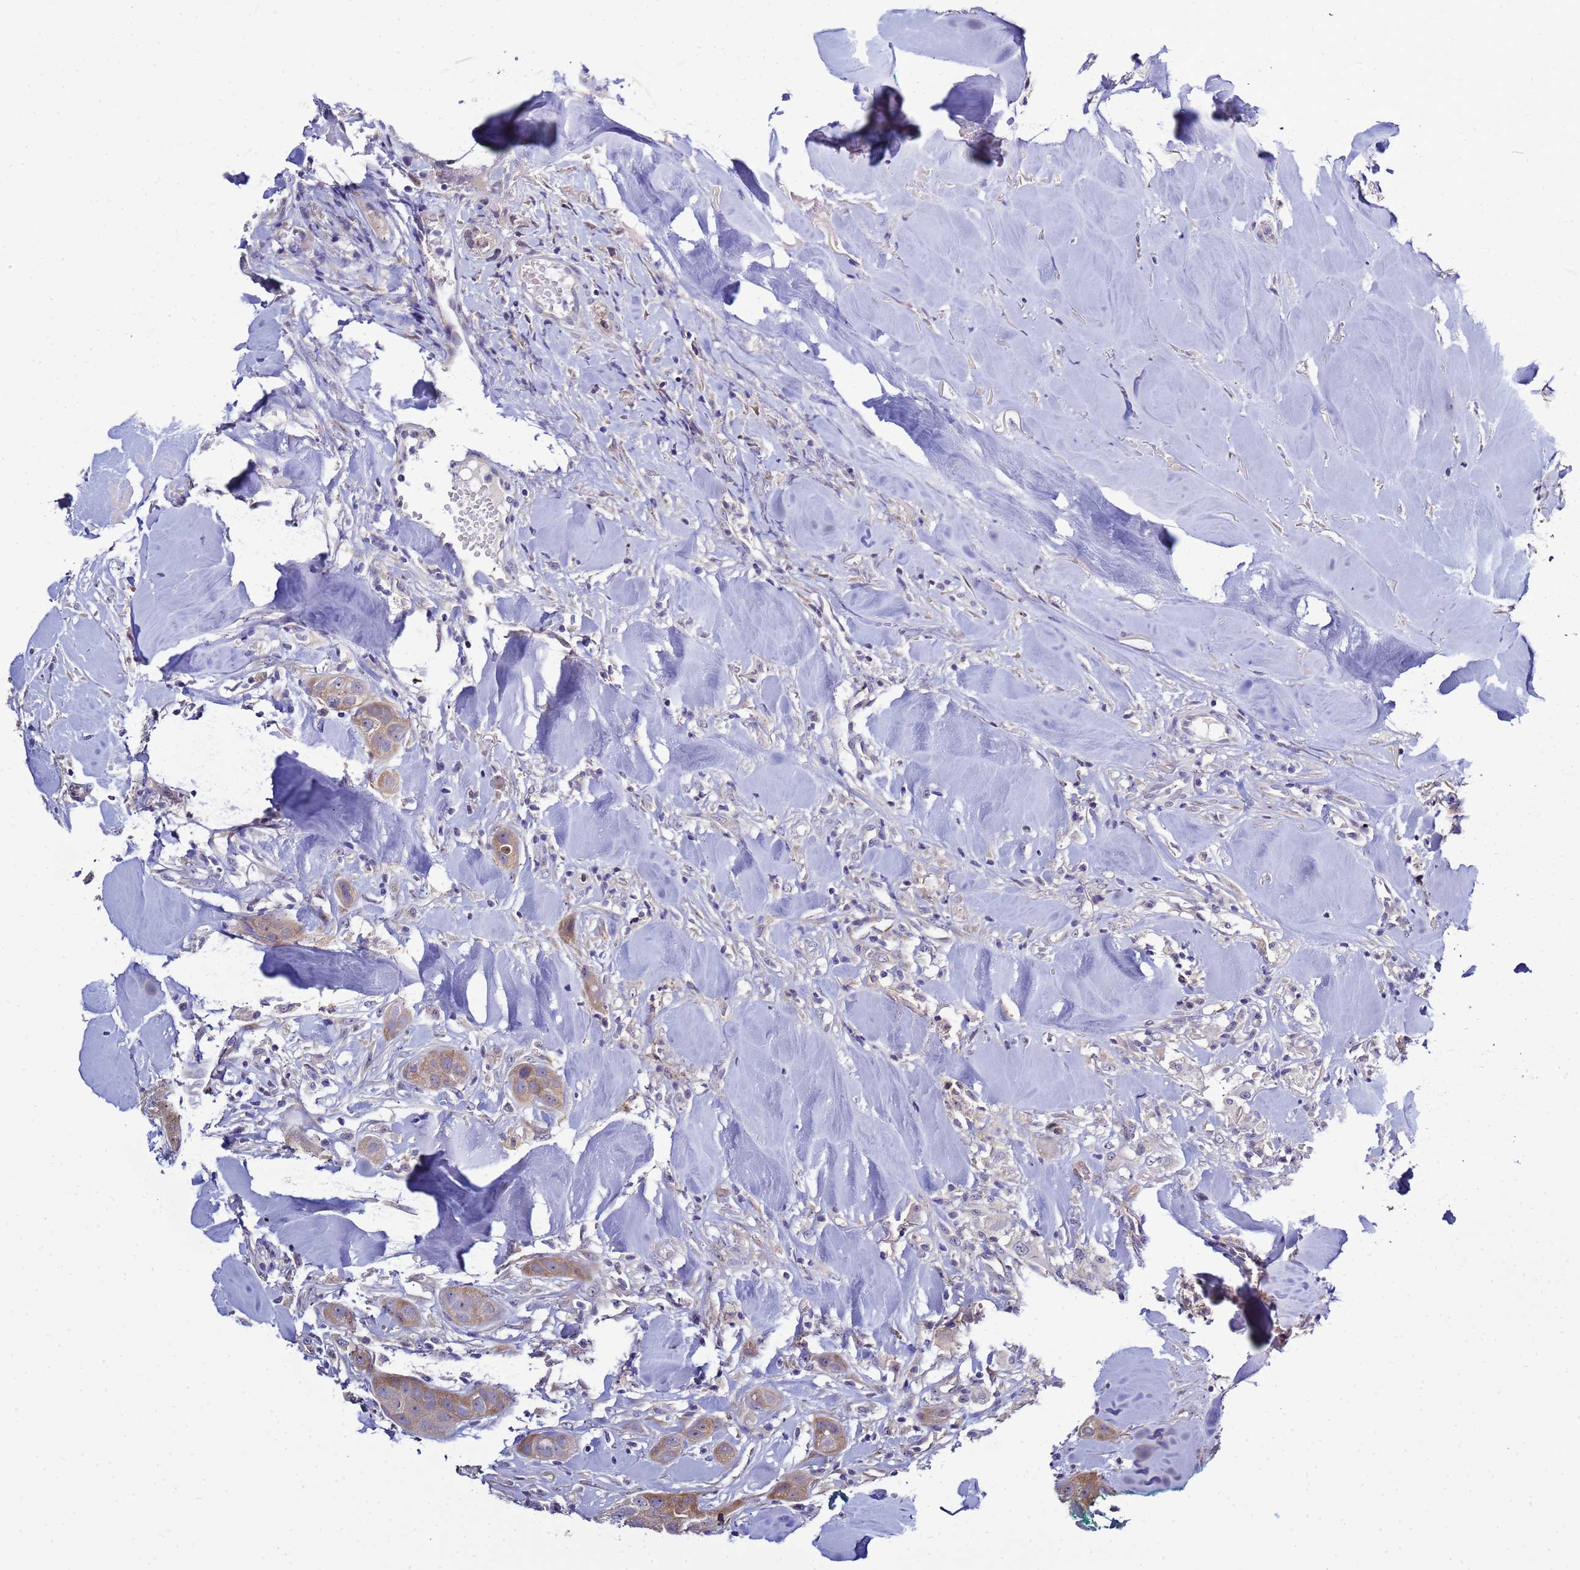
{"staining": {"intensity": "moderate", "quantity": ">75%", "location": "cytoplasmic/membranous"}, "tissue": "head and neck cancer", "cell_type": "Tumor cells", "image_type": "cancer", "snomed": [{"axis": "morphology", "description": "Normal tissue, NOS"}, {"axis": "morphology", "description": "Squamous cell carcinoma, NOS"}, {"axis": "topography", "description": "Skeletal muscle"}, {"axis": "topography", "description": "Head-Neck"}], "caption": "Protein expression analysis of head and neck cancer (squamous cell carcinoma) demonstrates moderate cytoplasmic/membranous expression in approximately >75% of tumor cells. (Brightfield microscopy of DAB IHC at high magnification).", "gene": "NOL8", "patient": {"sex": "male", "age": 51}}